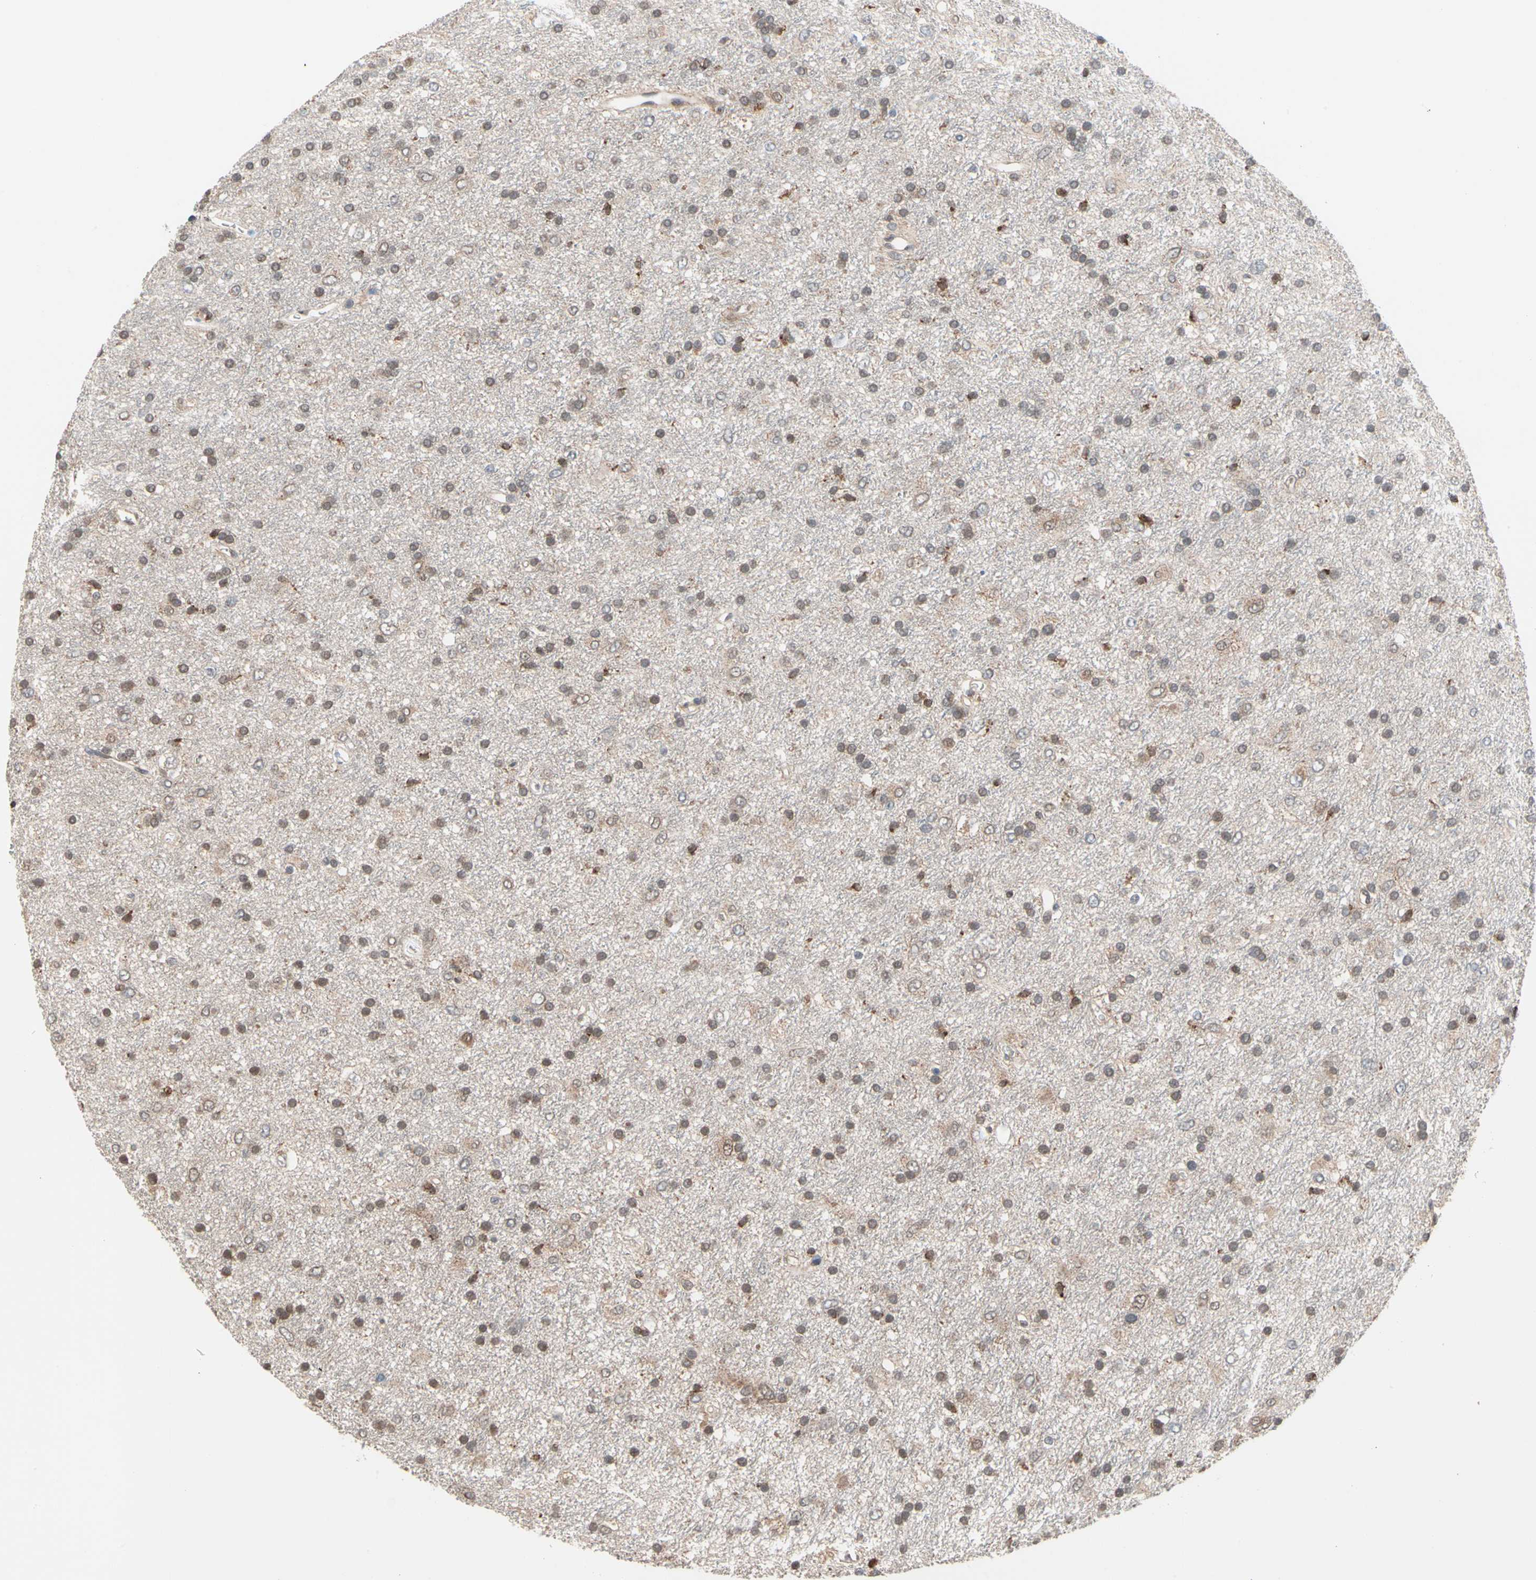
{"staining": {"intensity": "weak", "quantity": "25%-75%", "location": "cytoplasmic/membranous,nuclear"}, "tissue": "glioma", "cell_type": "Tumor cells", "image_type": "cancer", "snomed": [{"axis": "morphology", "description": "Glioma, malignant, Low grade"}, {"axis": "topography", "description": "Brain"}], "caption": "Immunohistochemistry micrograph of low-grade glioma (malignant) stained for a protein (brown), which demonstrates low levels of weak cytoplasmic/membranous and nuclear staining in approximately 25%-75% of tumor cells.", "gene": "MTHFS", "patient": {"sex": "male", "age": 77}}